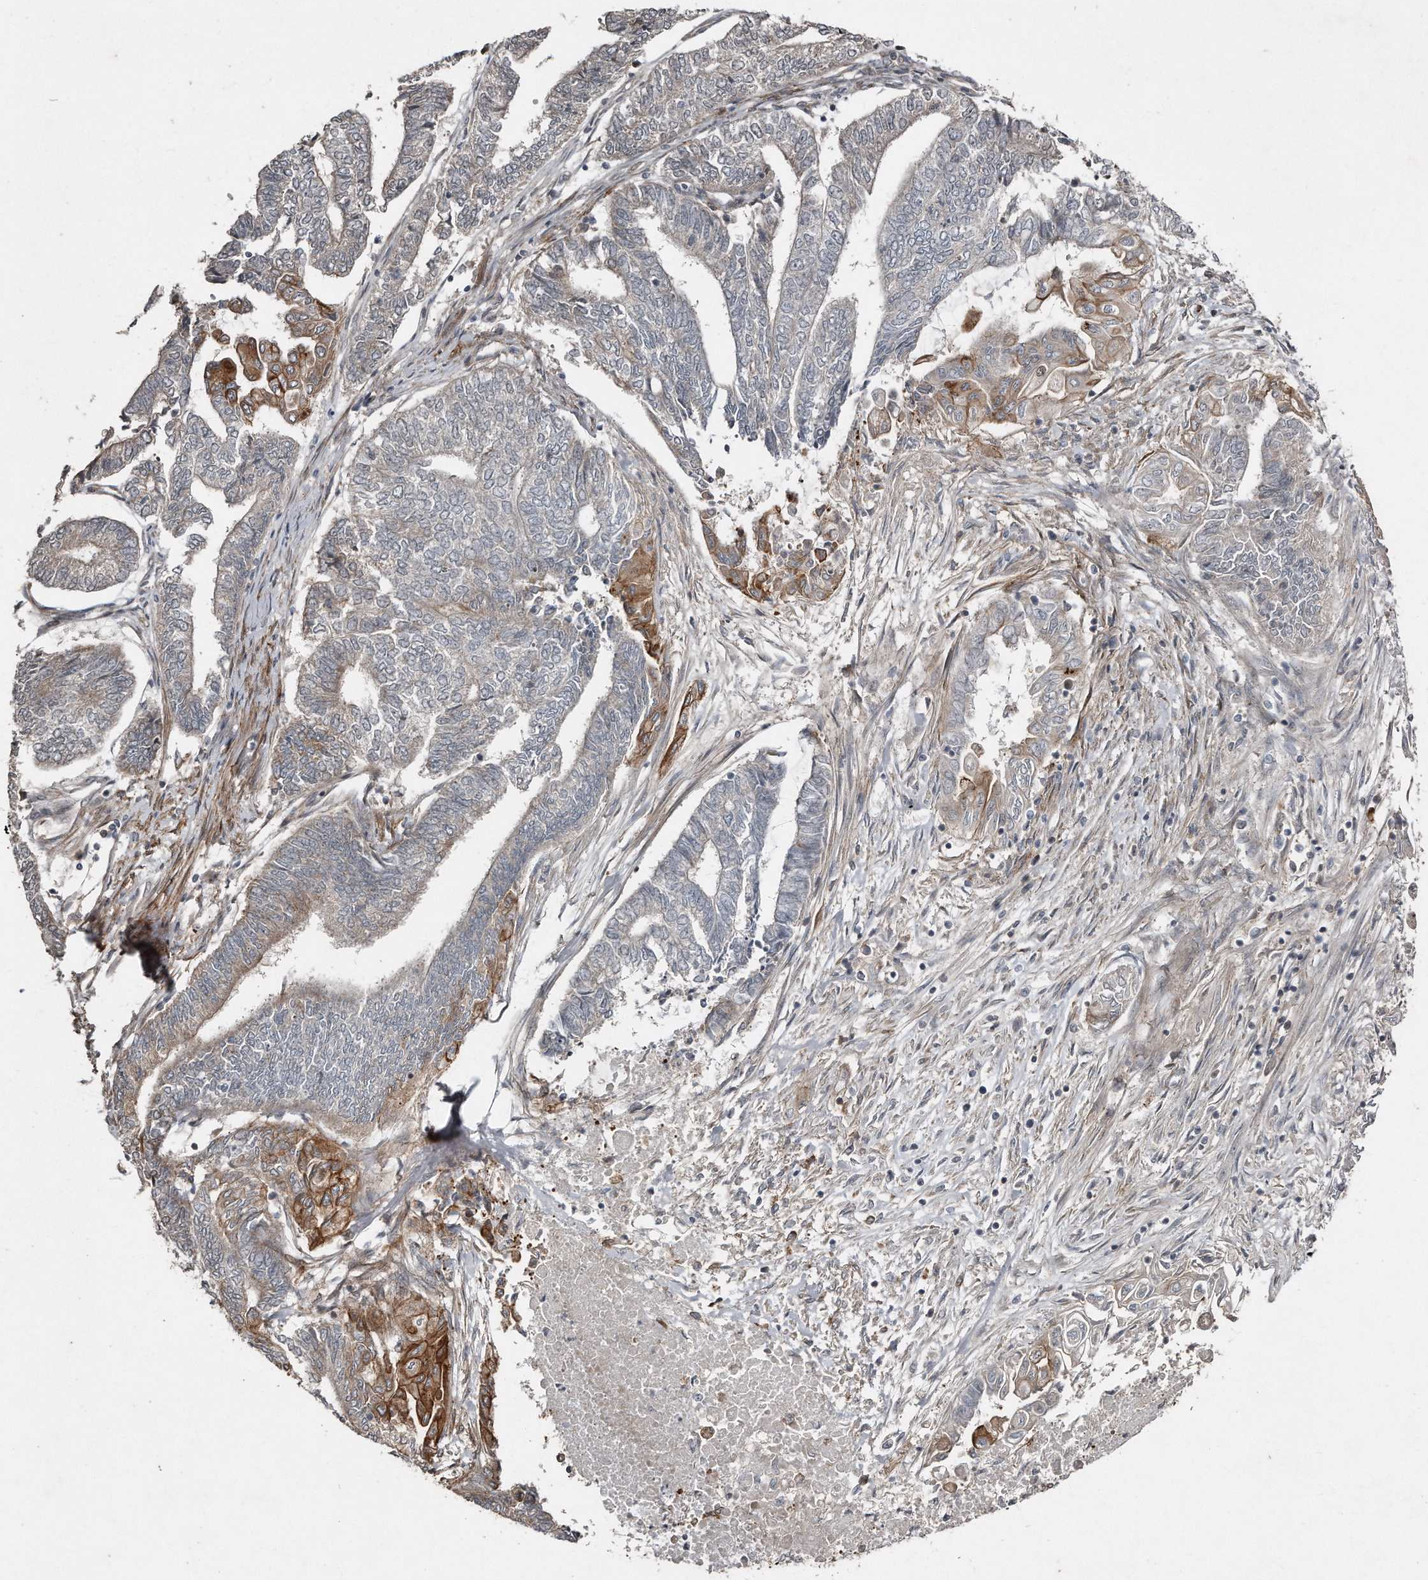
{"staining": {"intensity": "moderate", "quantity": "<25%", "location": "cytoplasmic/membranous"}, "tissue": "endometrial cancer", "cell_type": "Tumor cells", "image_type": "cancer", "snomed": [{"axis": "morphology", "description": "Adenocarcinoma, NOS"}, {"axis": "topography", "description": "Uterus"}, {"axis": "topography", "description": "Endometrium"}], "caption": "Endometrial adenocarcinoma tissue displays moderate cytoplasmic/membranous expression in approximately <25% of tumor cells, visualized by immunohistochemistry.", "gene": "SNAP47", "patient": {"sex": "female", "age": 70}}